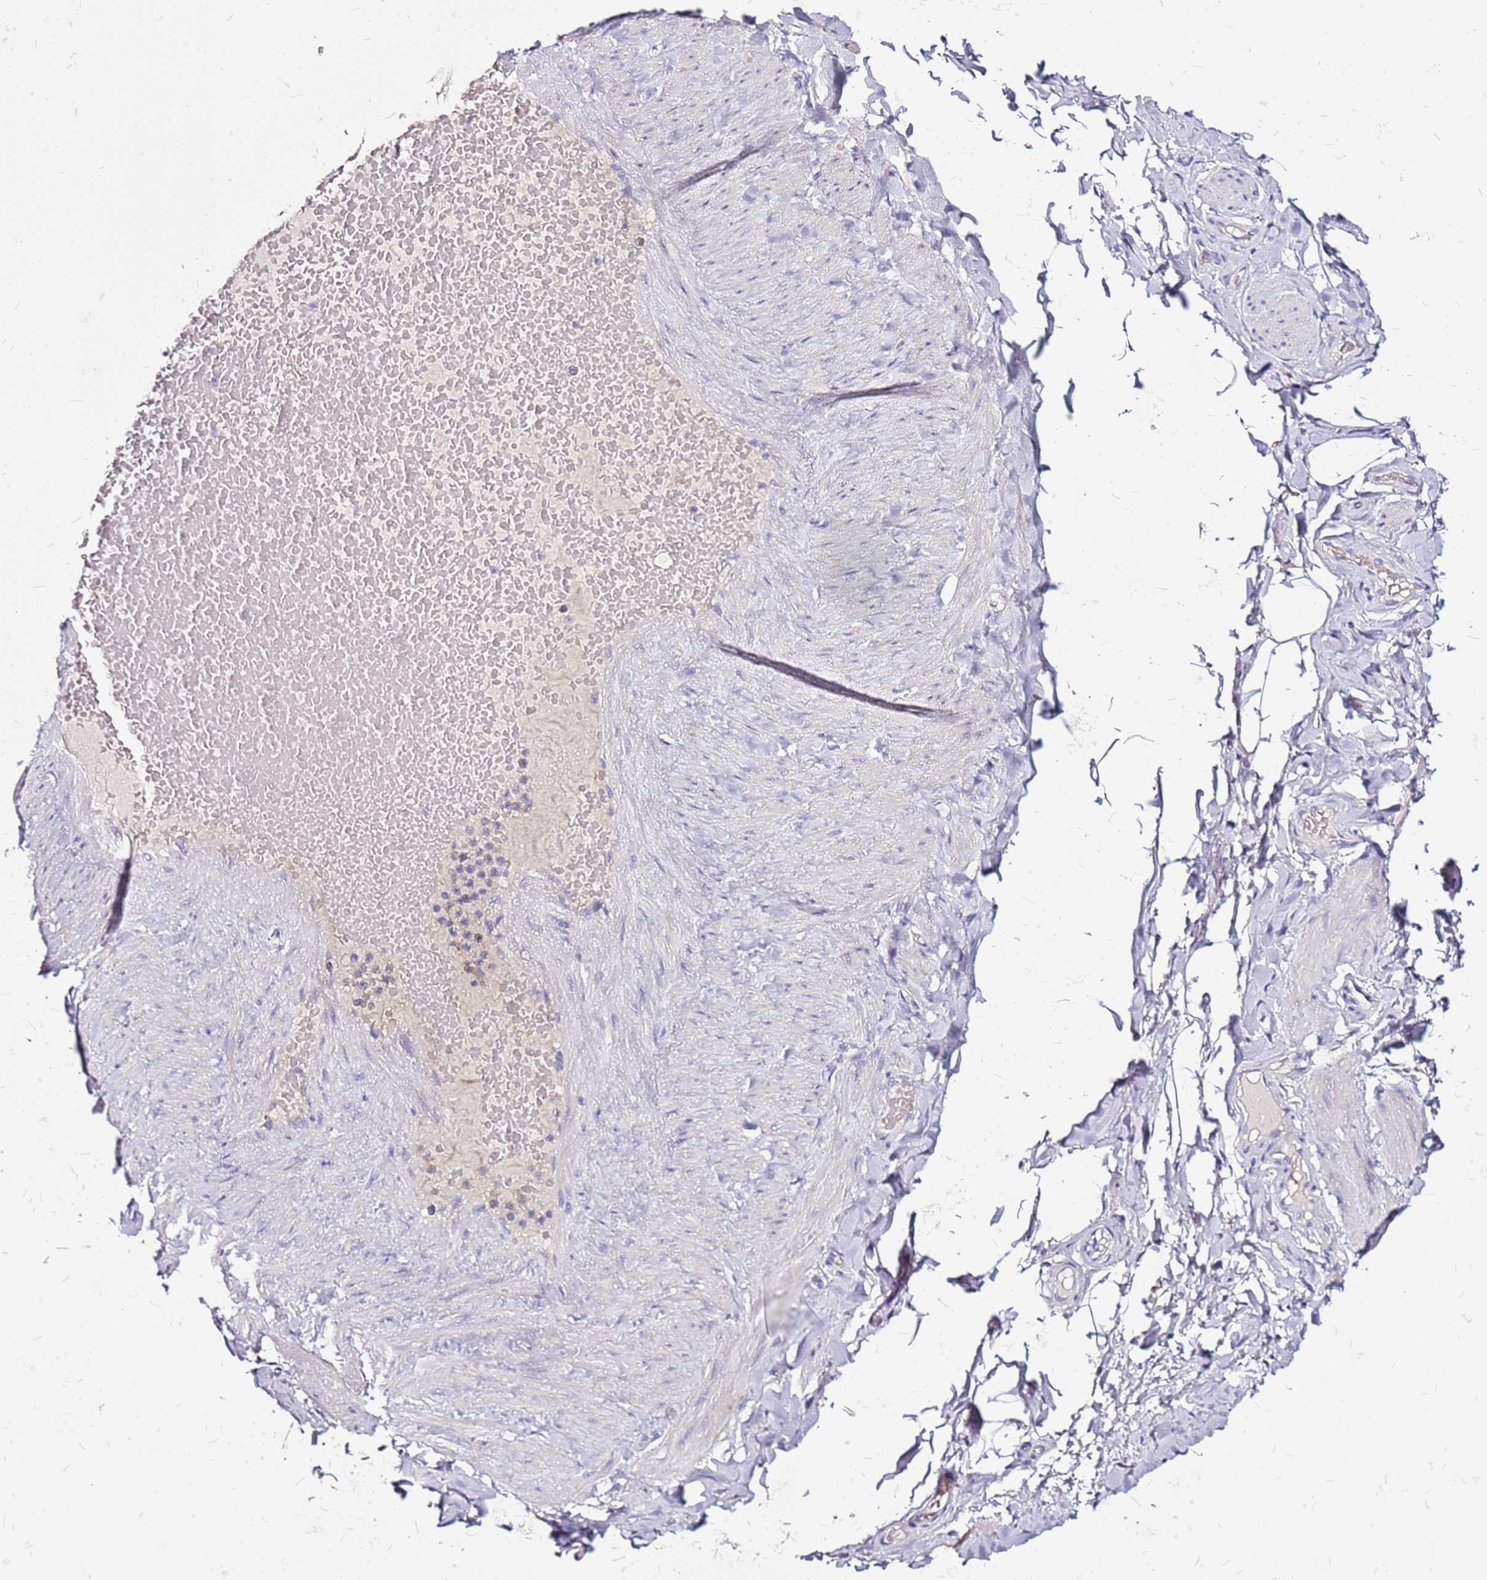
{"staining": {"intensity": "negative", "quantity": "none", "location": "none"}, "tissue": "adipose tissue", "cell_type": "Adipocytes", "image_type": "normal", "snomed": [{"axis": "morphology", "description": "Normal tissue, NOS"}, {"axis": "topography", "description": "Soft tissue"}, {"axis": "topography", "description": "Vascular tissue"}], "caption": "This is an immunohistochemistry (IHC) micrograph of normal adipose tissue. There is no positivity in adipocytes.", "gene": "CASD1", "patient": {"sex": "male", "age": 54}}